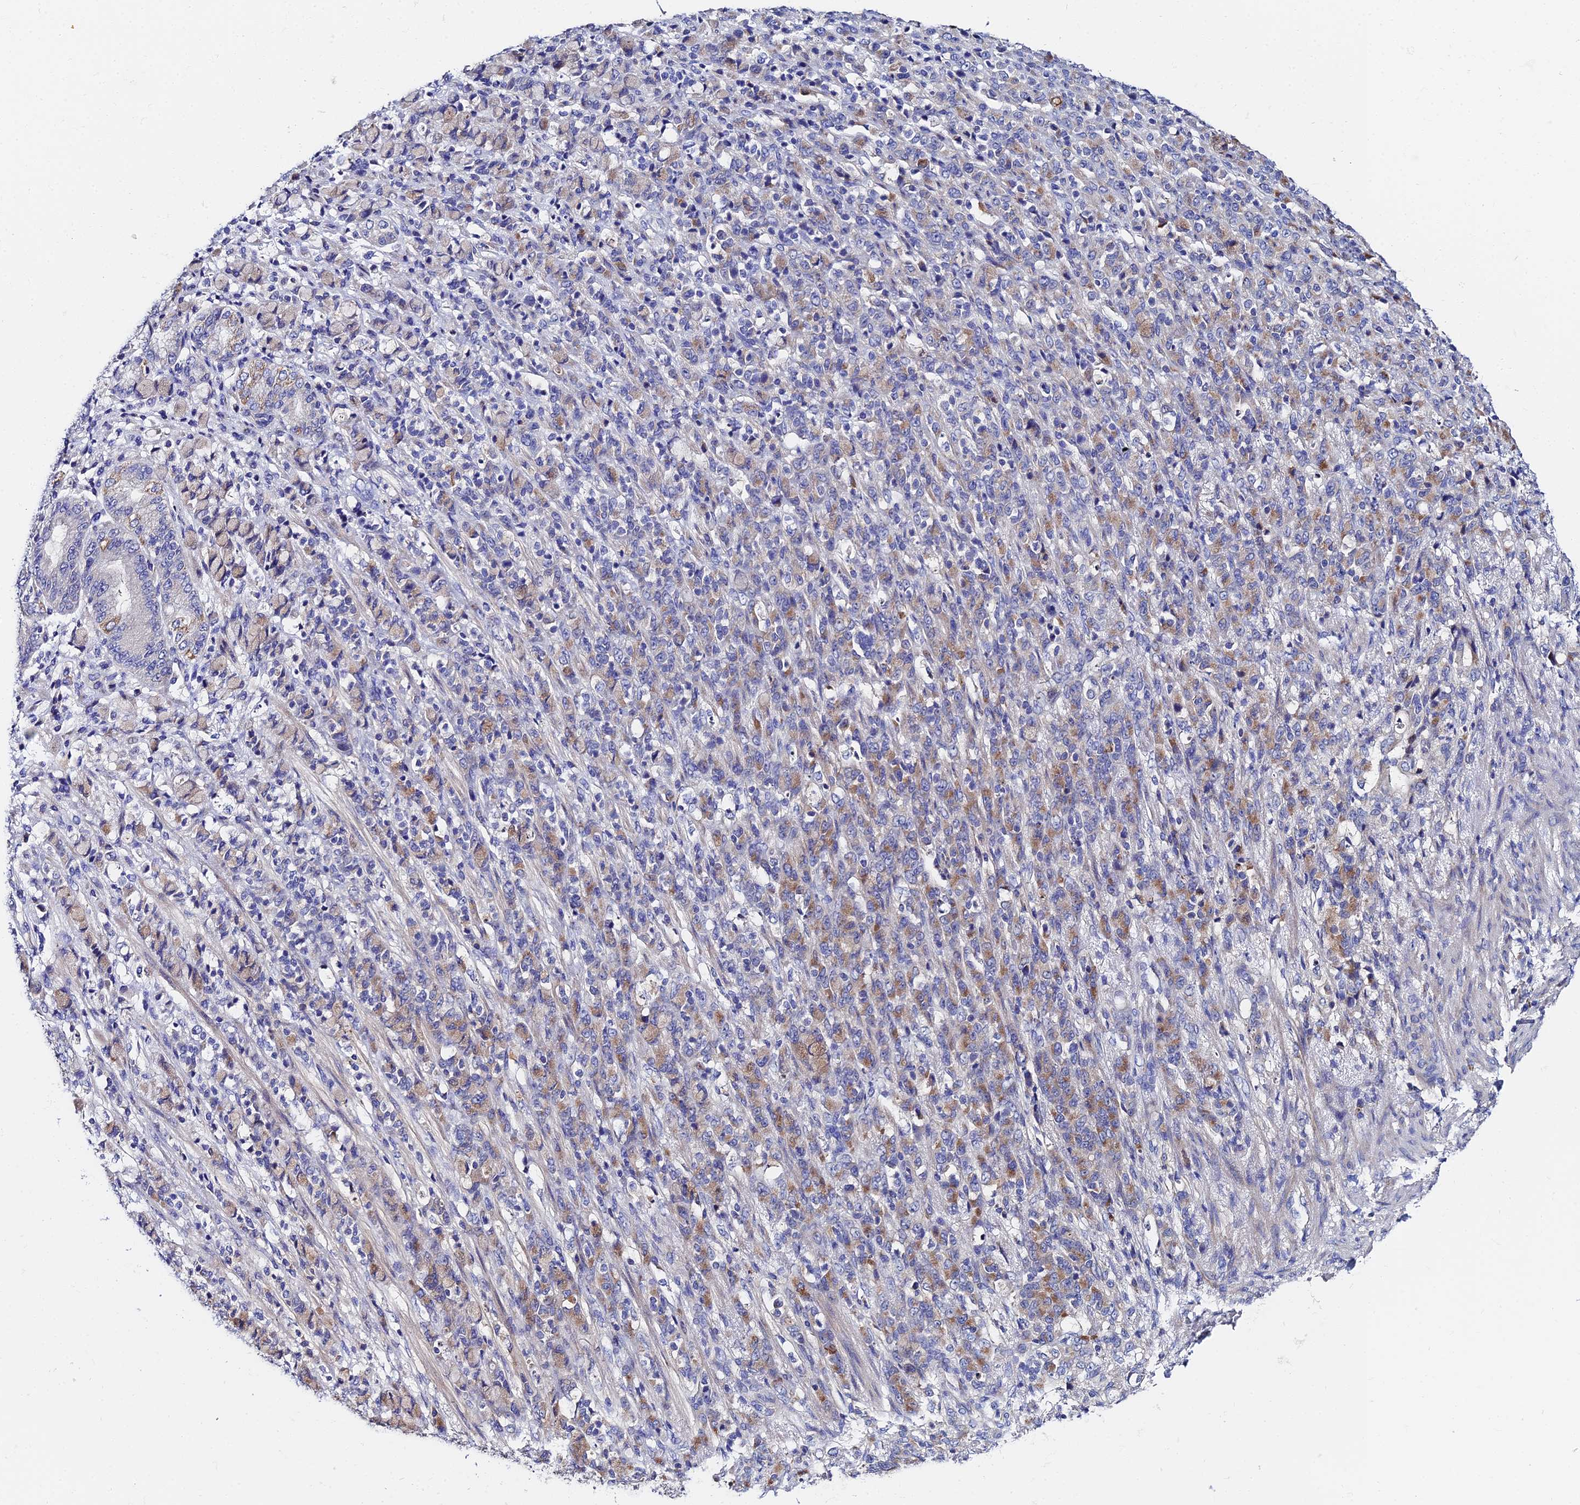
{"staining": {"intensity": "moderate", "quantity": "25%-75%", "location": "cytoplasmic/membranous"}, "tissue": "stomach cancer", "cell_type": "Tumor cells", "image_type": "cancer", "snomed": [{"axis": "morphology", "description": "Normal tissue, NOS"}, {"axis": "morphology", "description": "Adenocarcinoma, NOS"}, {"axis": "topography", "description": "Stomach"}], "caption": "Immunohistochemical staining of human stomach adenocarcinoma displays medium levels of moderate cytoplasmic/membranous protein expression in about 25%-75% of tumor cells.", "gene": "UBE2L3", "patient": {"sex": "female", "age": 79}}